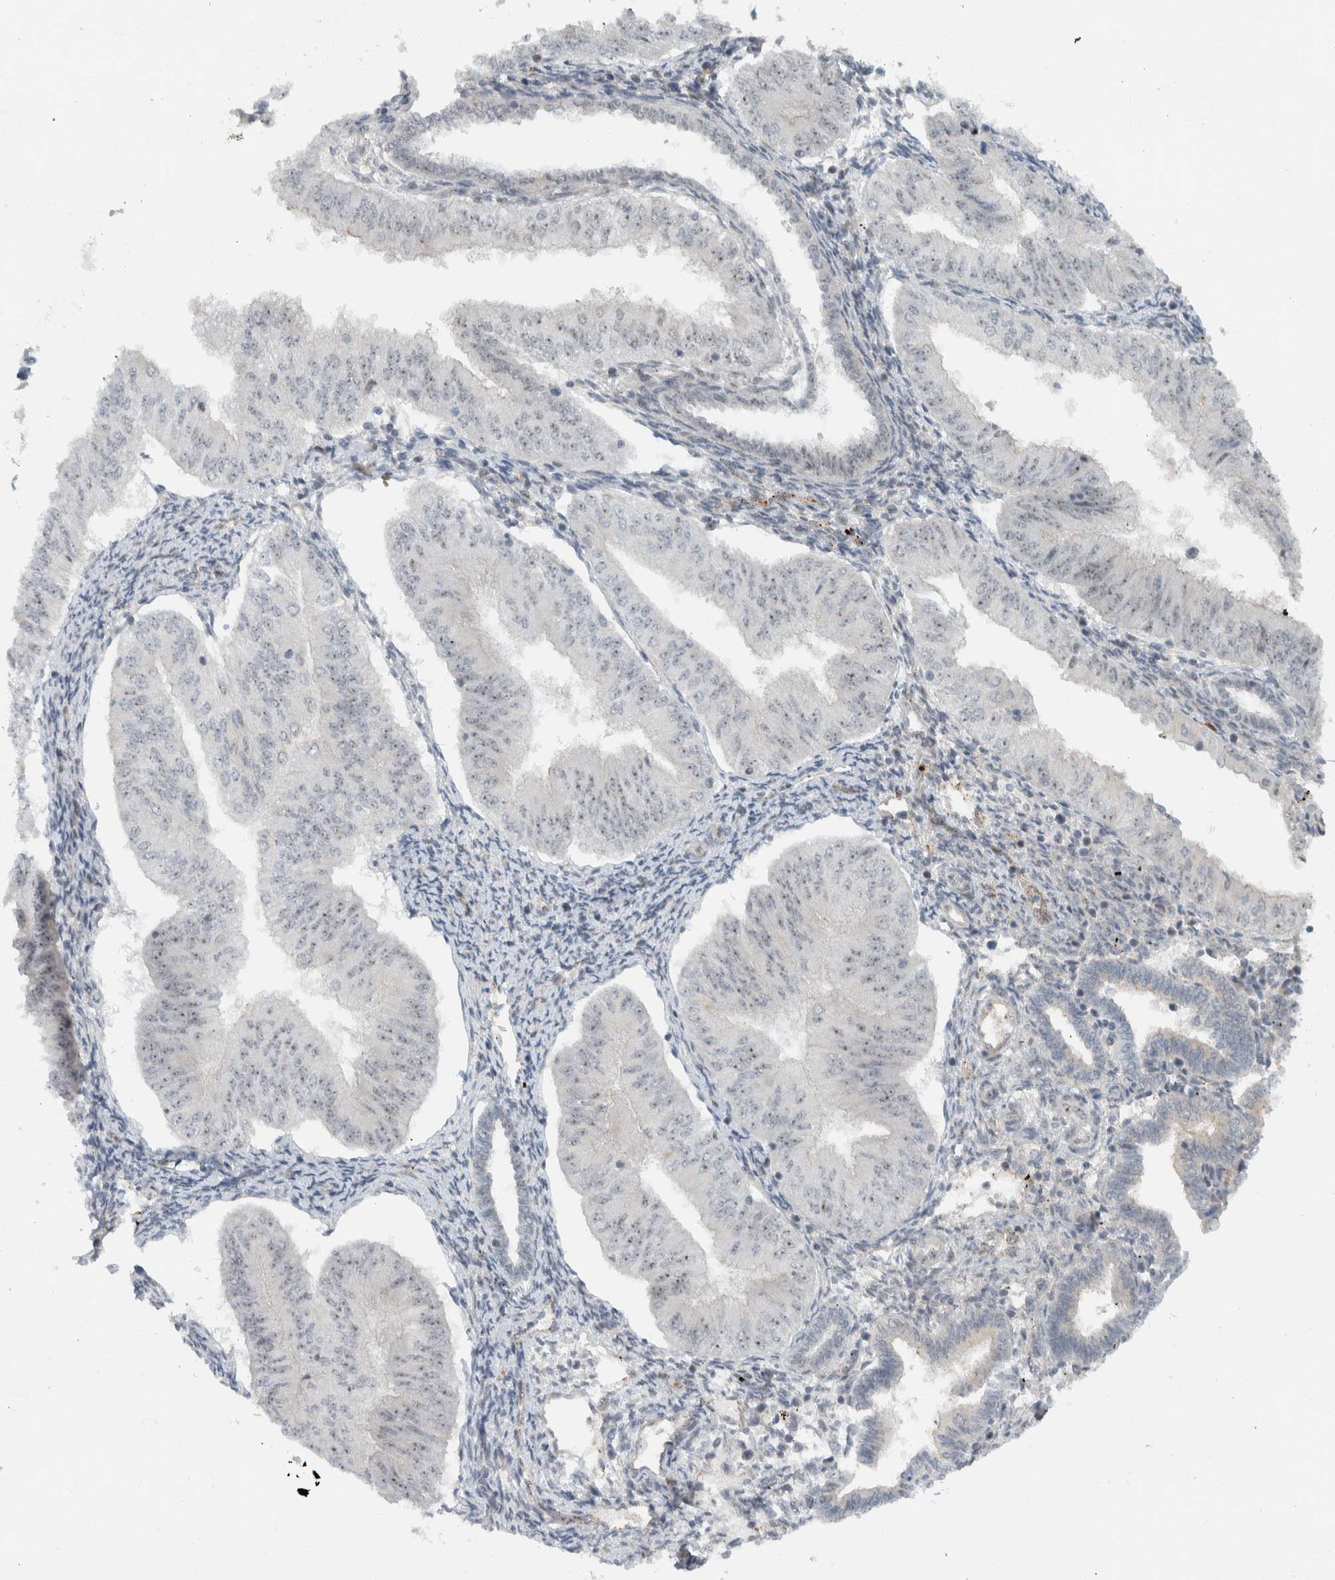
{"staining": {"intensity": "weak", "quantity": ">75%", "location": "nuclear"}, "tissue": "endometrial cancer", "cell_type": "Tumor cells", "image_type": "cancer", "snomed": [{"axis": "morphology", "description": "Normal tissue, NOS"}, {"axis": "morphology", "description": "Adenocarcinoma, NOS"}, {"axis": "topography", "description": "Endometrium"}], "caption": "An immunohistochemistry photomicrograph of tumor tissue is shown. Protein staining in brown labels weak nuclear positivity in adenocarcinoma (endometrial) within tumor cells.", "gene": "ZFP91", "patient": {"sex": "female", "age": 53}}